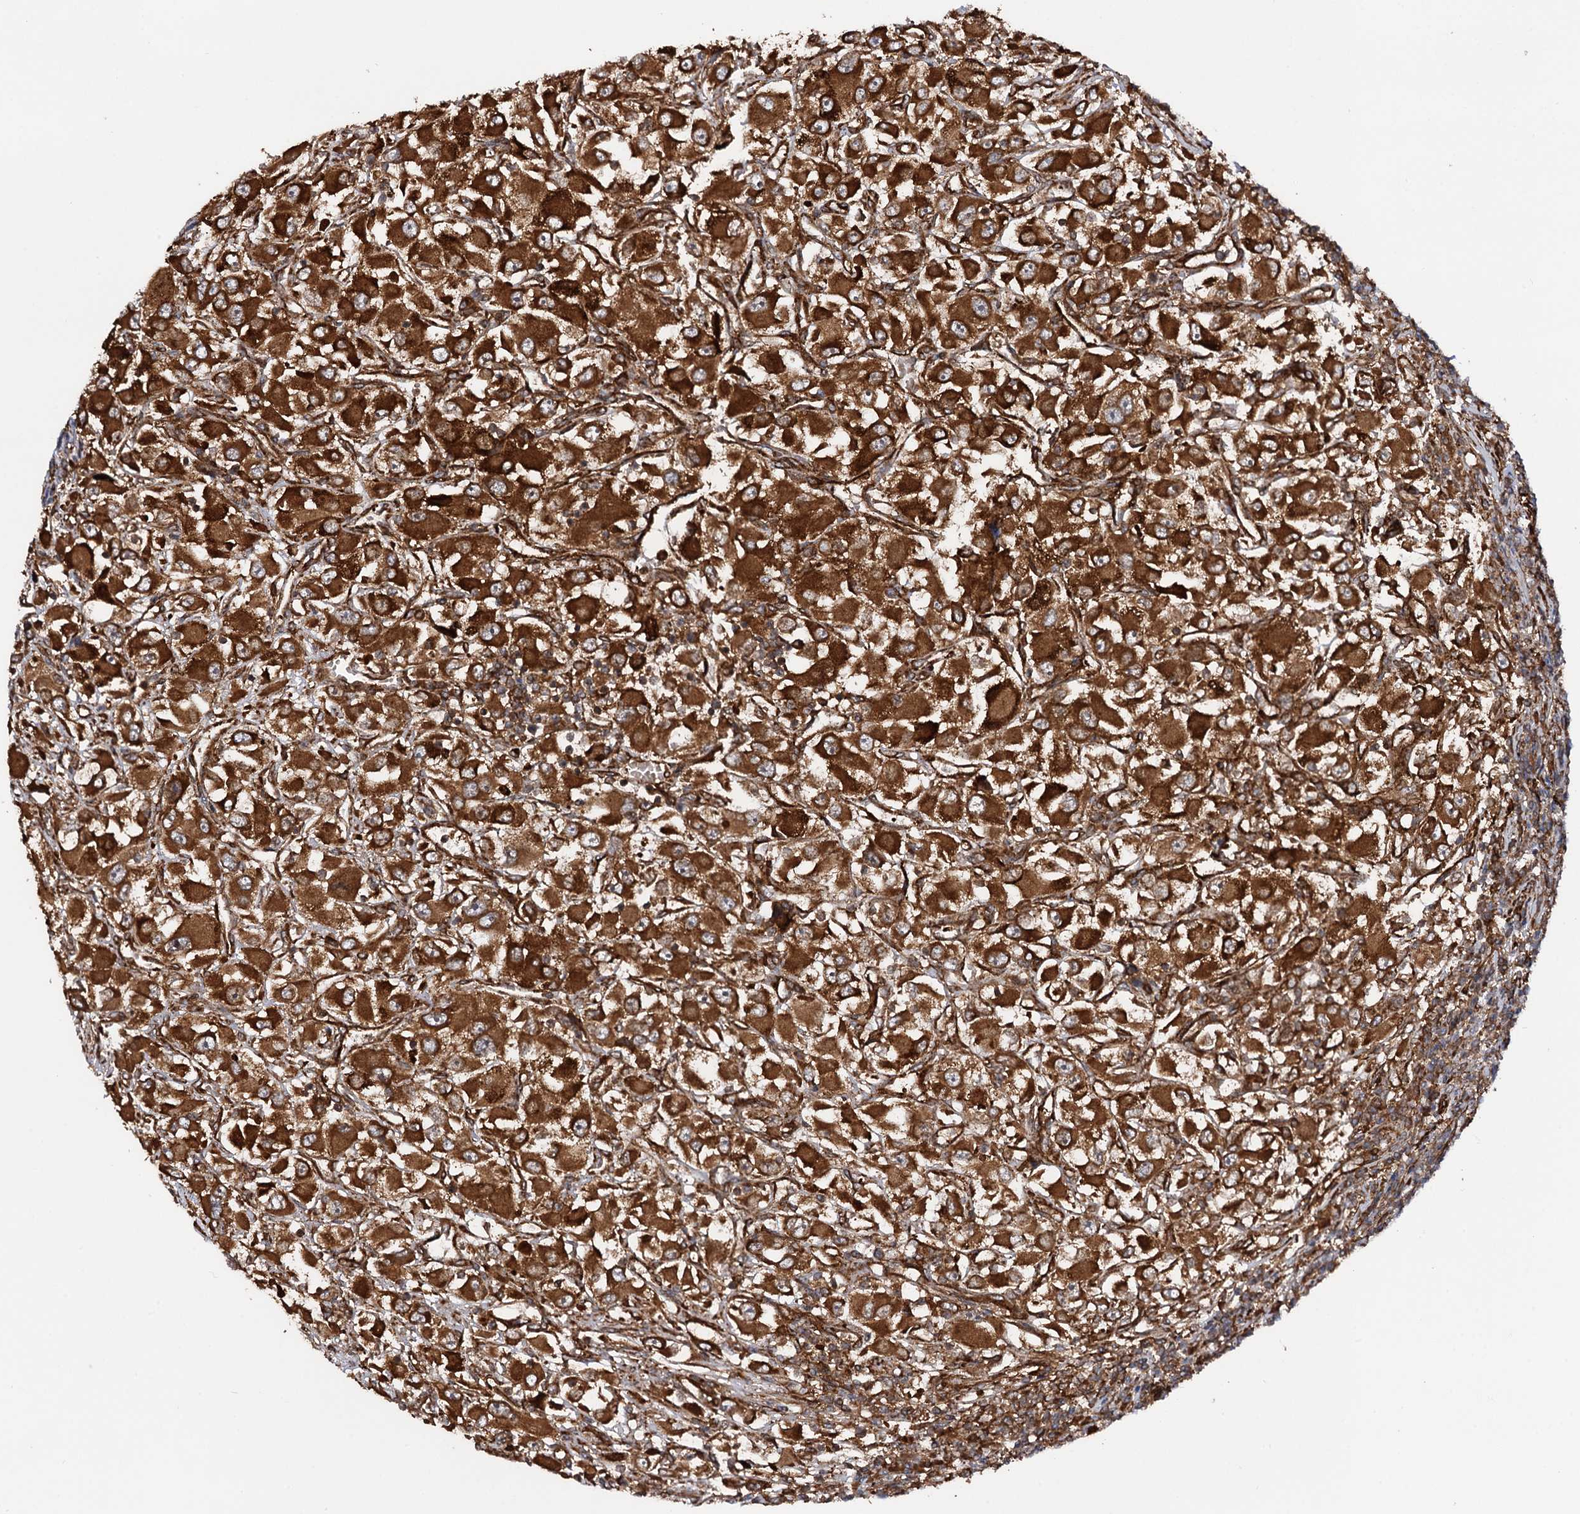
{"staining": {"intensity": "strong", "quantity": ">75%", "location": "cytoplasmic/membranous"}, "tissue": "renal cancer", "cell_type": "Tumor cells", "image_type": "cancer", "snomed": [{"axis": "morphology", "description": "Adenocarcinoma, NOS"}, {"axis": "topography", "description": "Kidney"}], "caption": "Renal cancer (adenocarcinoma) stained with a brown dye shows strong cytoplasmic/membranous positive expression in approximately >75% of tumor cells.", "gene": "ATP8B4", "patient": {"sex": "female", "age": 52}}